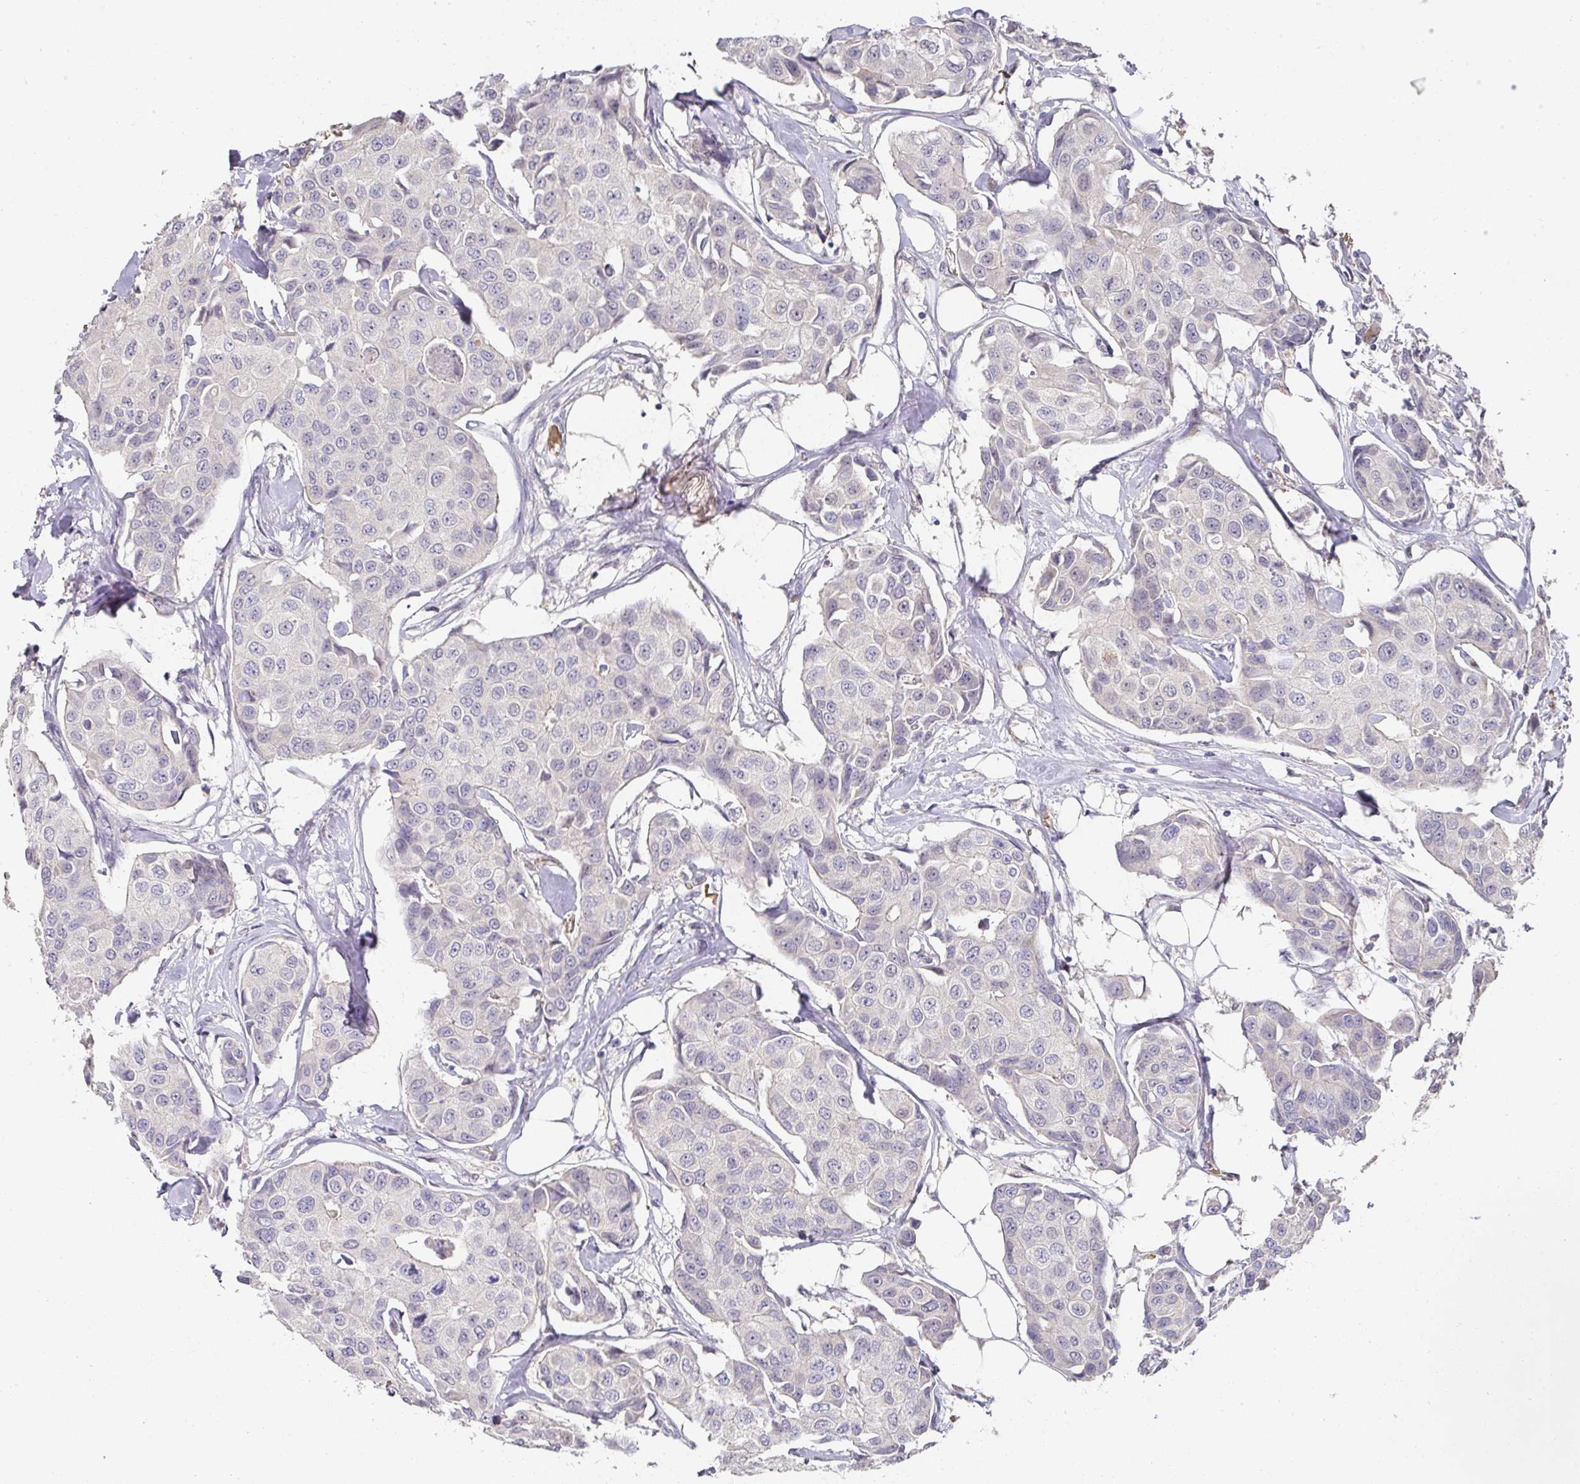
{"staining": {"intensity": "negative", "quantity": "none", "location": "none"}, "tissue": "breast cancer", "cell_type": "Tumor cells", "image_type": "cancer", "snomed": [{"axis": "morphology", "description": "Duct carcinoma"}, {"axis": "topography", "description": "Breast"}], "caption": "The immunohistochemistry image has no significant staining in tumor cells of breast cancer (invasive ductal carcinoma) tissue.", "gene": "FOXN4", "patient": {"sex": "female", "age": 80}}